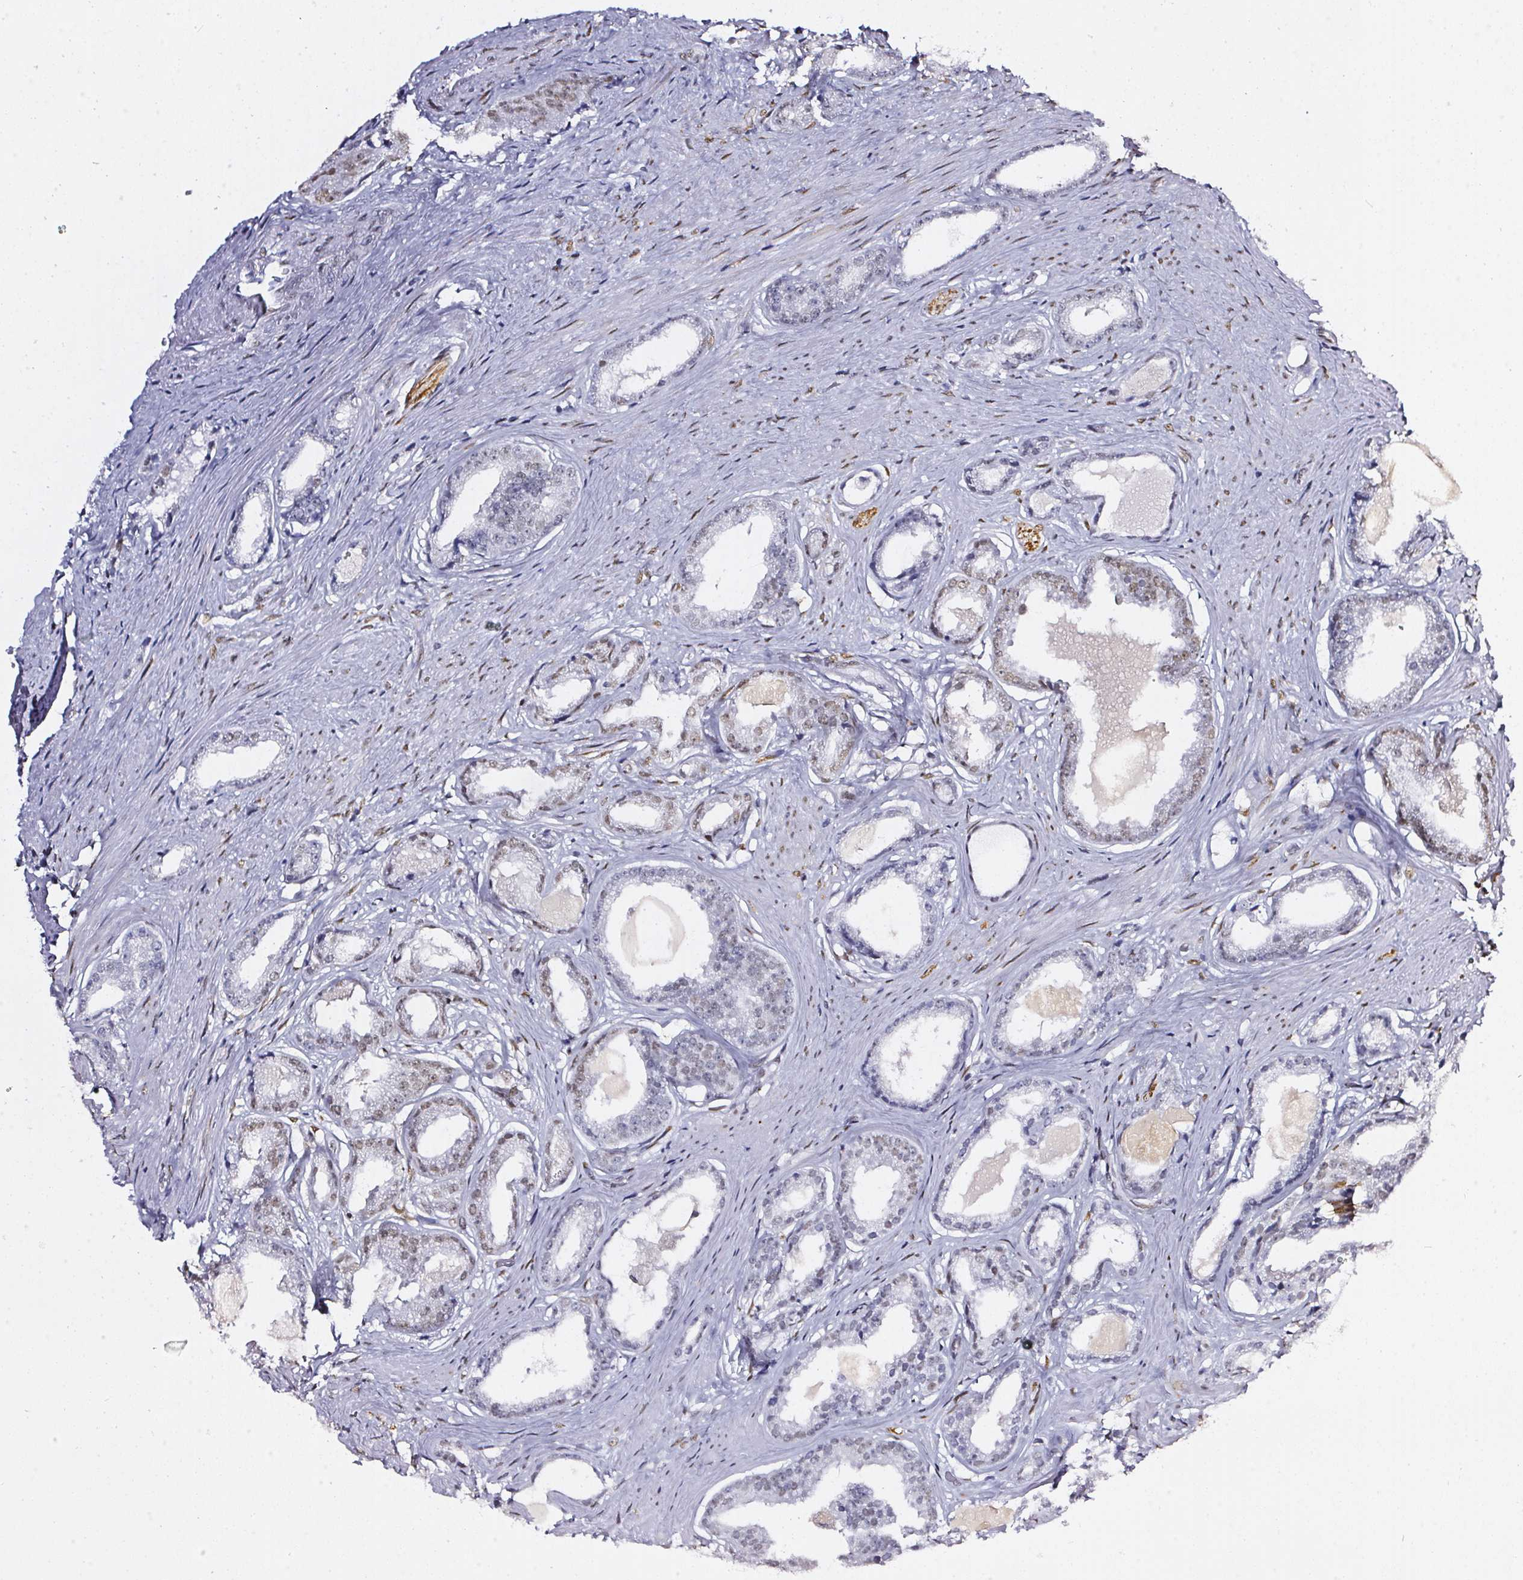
{"staining": {"intensity": "weak", "quantity": "<25%", "location": "nuclear"}, "tissue": "prostate cancer", "cell_type": "Tumor cells", "image_type": "cancer", "snomed": [{"axis": "morphology", "description": "Adenocarcinoma, Low grade"}, {"axis": "topography", "description": "Prostate"}], "caption": "This is an immunohistochemistry image of low-grade adenocarcinoma (prostate). There is no staining in tumor cells.", "gene": "GP6", "patient": {"sex": "male", "age": 65}}